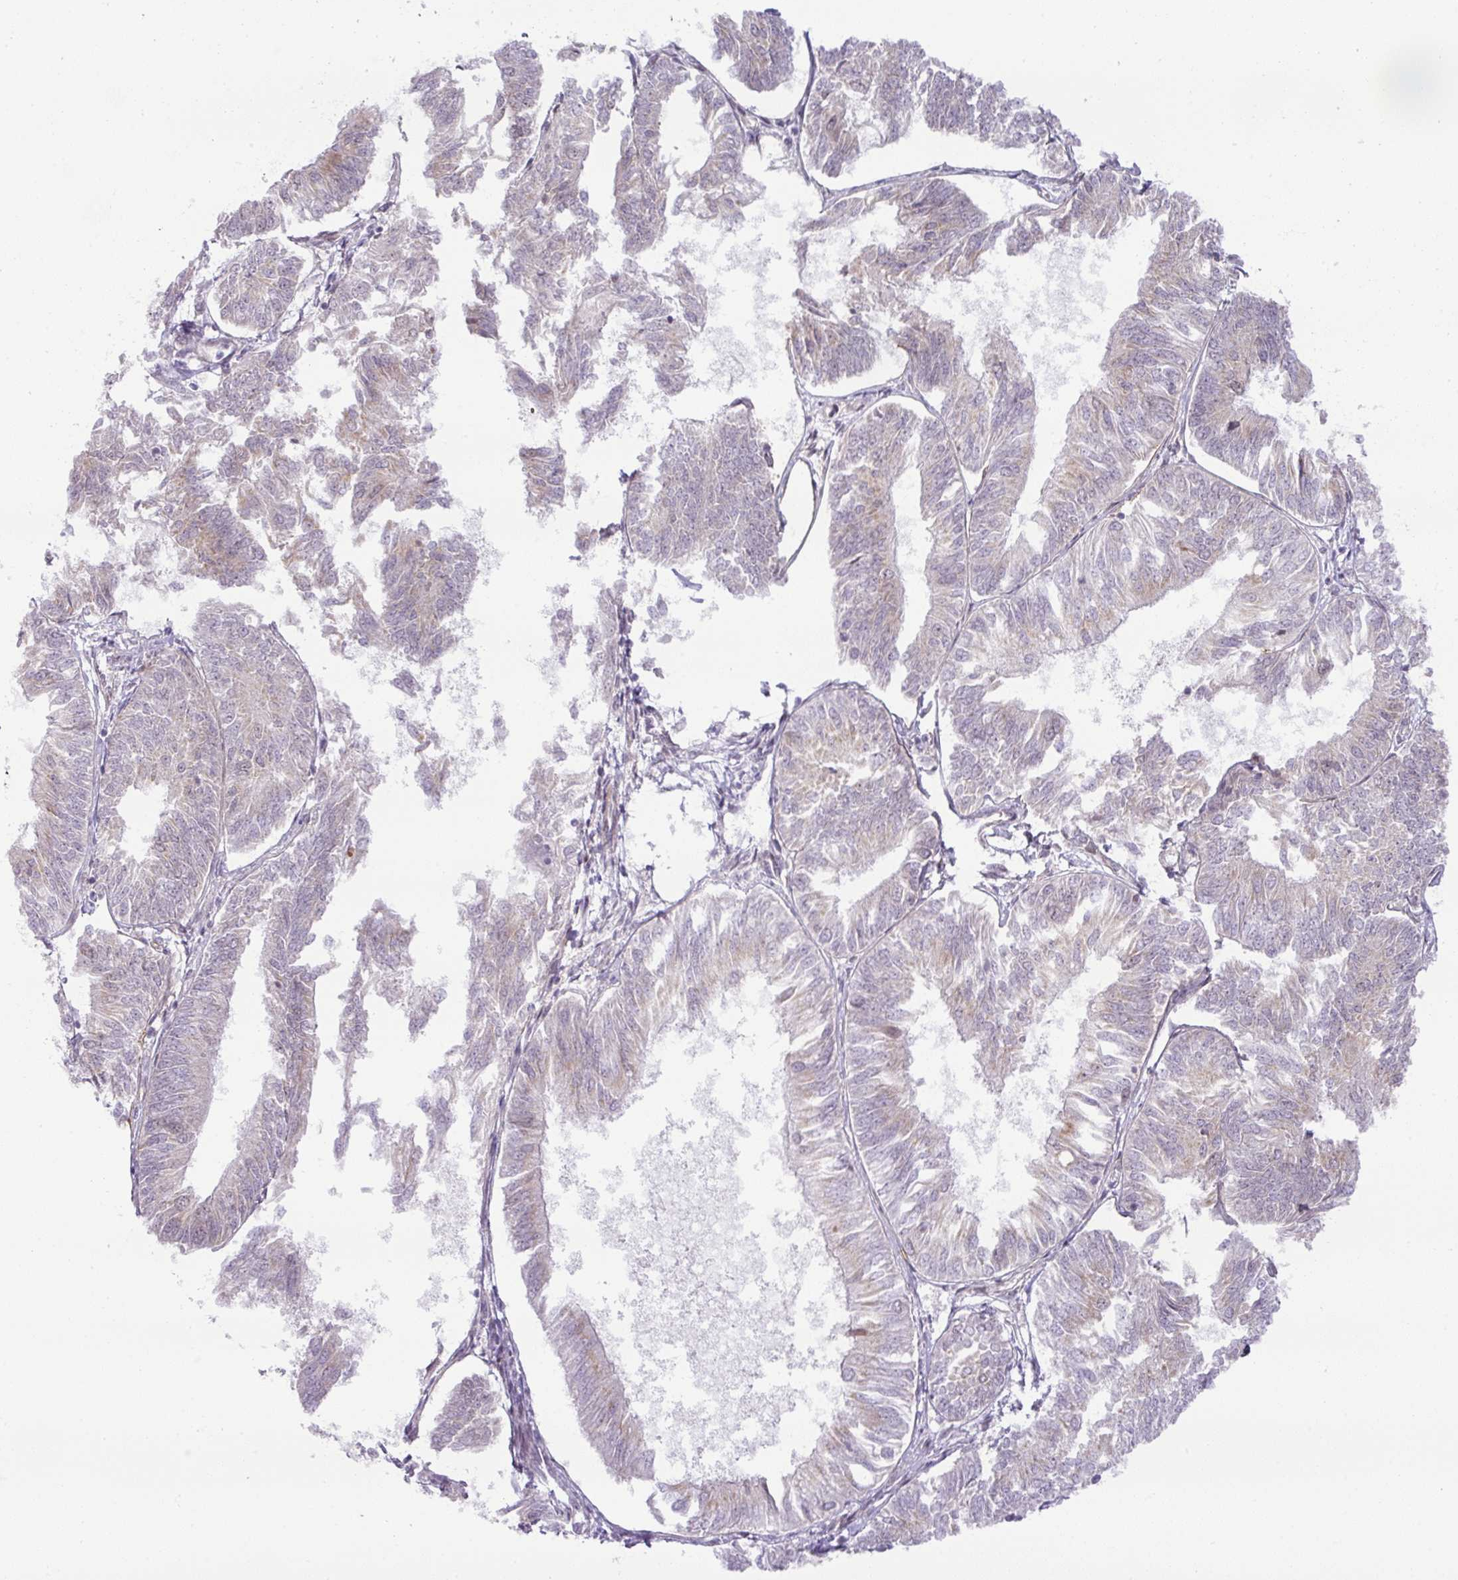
{"staining": {"intensity": "weak", "quantity": "<25%", "location": "cytoplasmic/membranous"}, "tissue": "endometrial cancer", "cell_type": "Tumor cells", "image_type": "cancer", "snomed": [{"axis": "morphology", "description": "Adenocarcinoma, NOS"}, {"axis": "topography", "description": "Endometrium"}], "caption": "Adenocarcinoma (endometrial) stained for a protein using immunohistochemistry (IHC) shows no expression tumor cells.", "gene": "PARP2", "patient": {"sex": "female", "age": 58}}